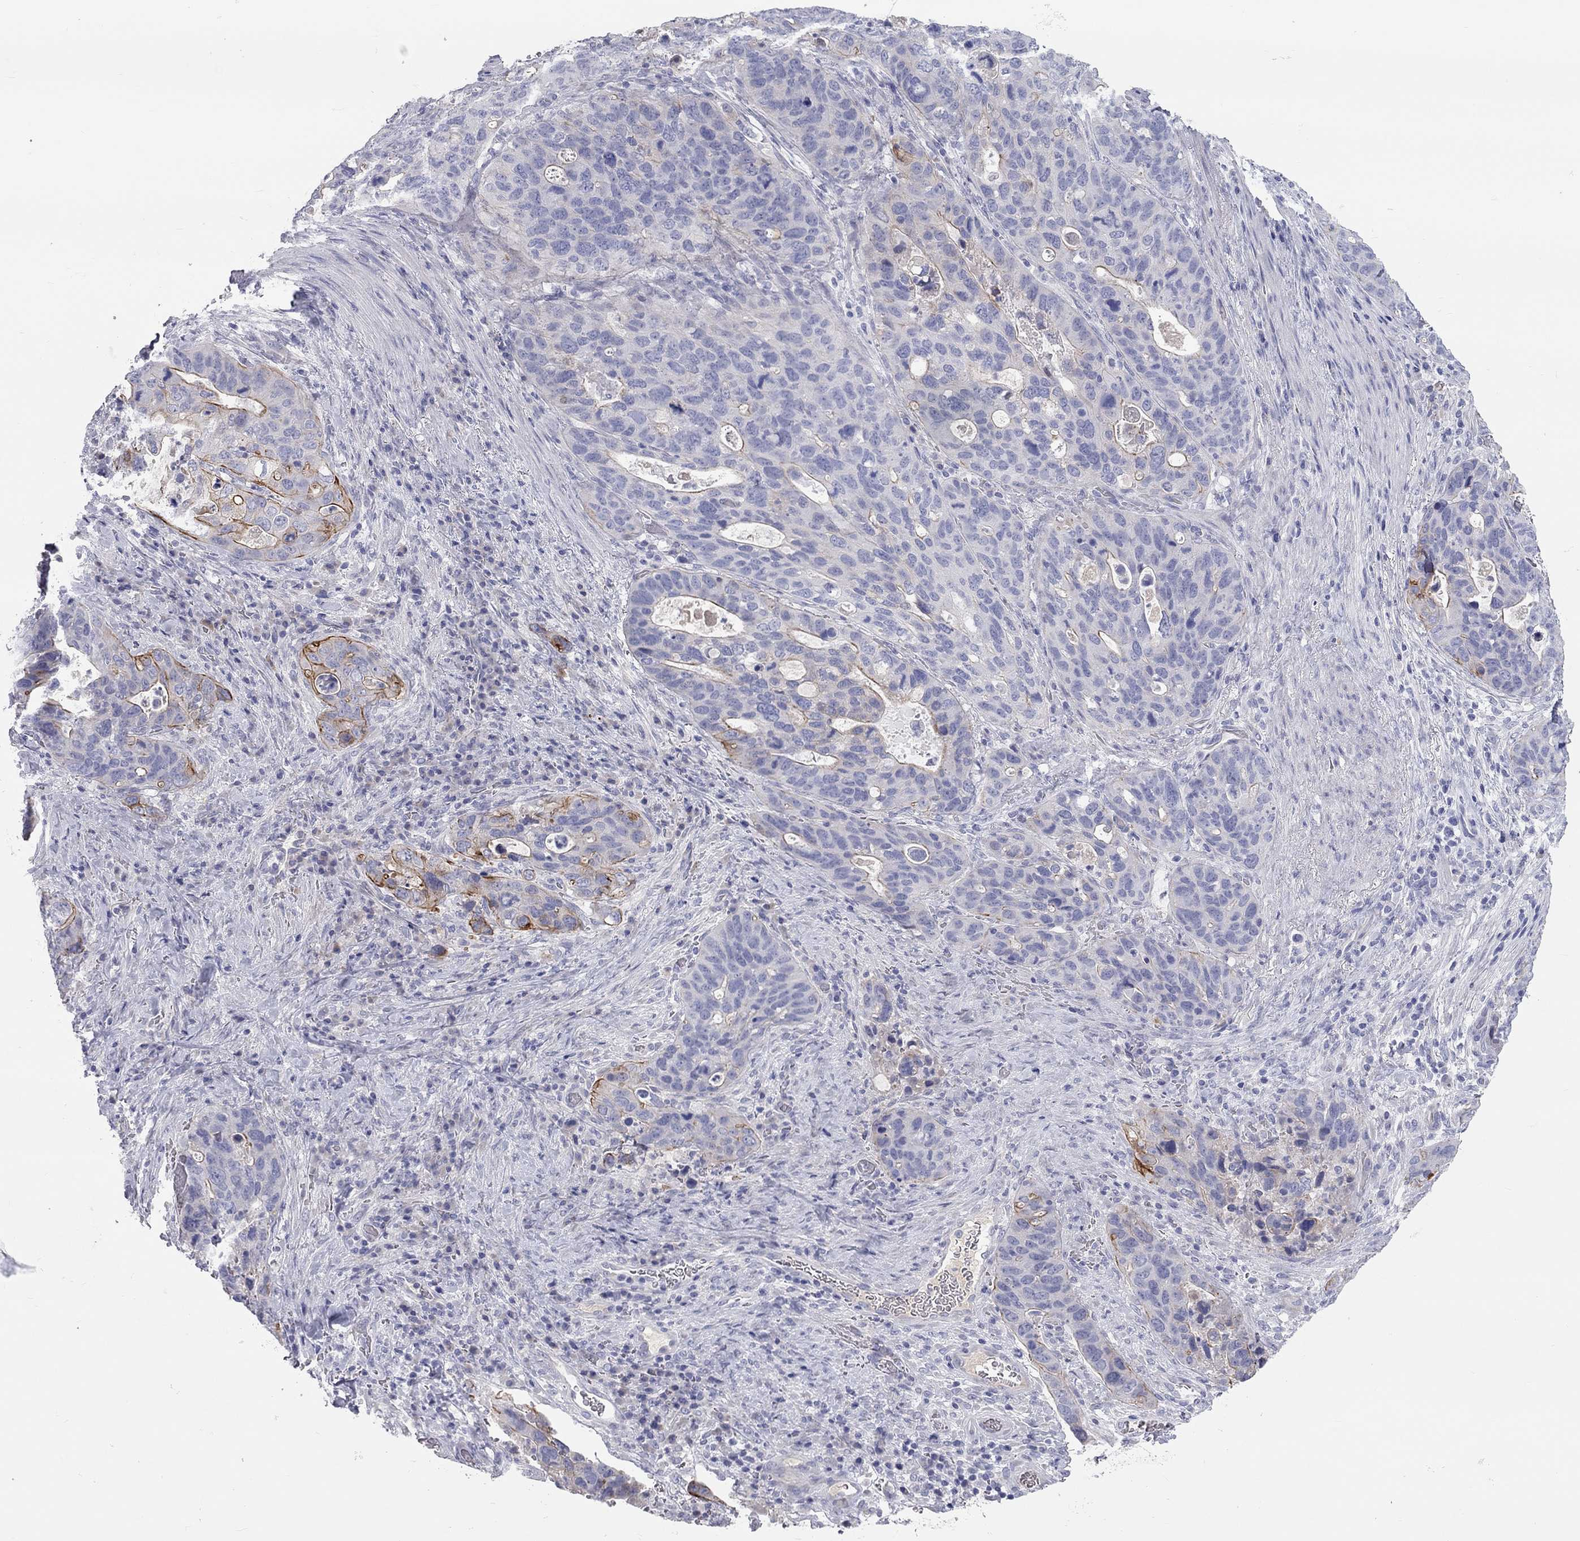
{"staining": {"intensity": "moderate", "quantity": "<25%", "location": "cytoplasmic/membranous"}, "tissue": "stomach cancer", "cell_type": "Tumor cells", "image_type": "cancer", "snomed": [{"axis": "morphology", "description": "Adenocarcinoma, NOS"}, {"axis": "topography", "description": "Stomach"}], "caption": "Tumor cells reveal low levels of moderate cytoplasmic/membranous staining in about <25% of cells in stomach cancer (adenocarcinoma).", "gene": "ST7L", "patient": {"sex": "male", "age": 54}}